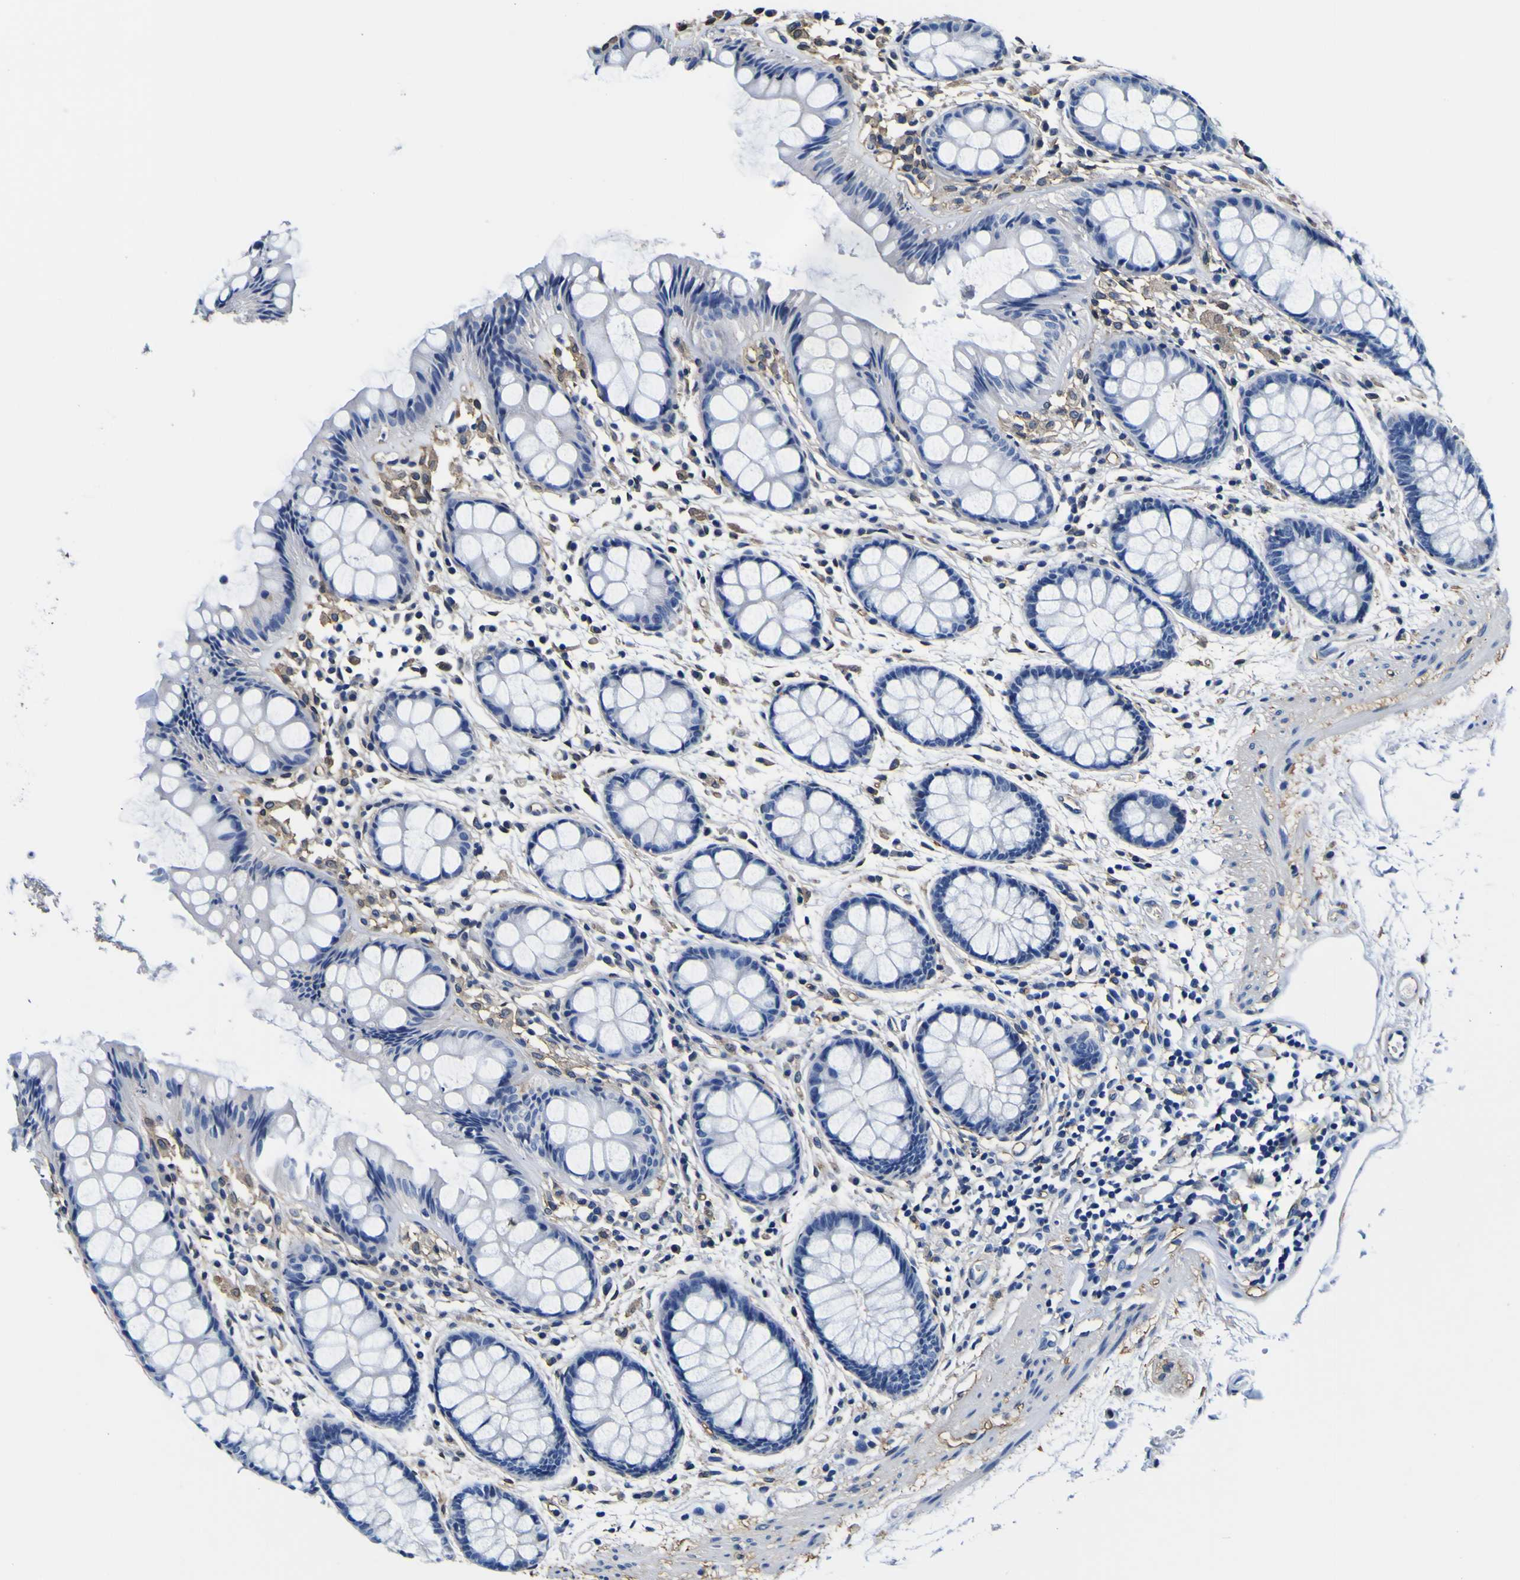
{"staining": {"intensity": "moderate", "quantity": "<25%", "location": "cytoplasmic/membranous"}, "tissue": "rectum", "cell_type": "Glandular cells", "image_type": "normal", "snomed": [{"axis": "morphology", "description": "Normal tissue, NOS"}, {"axis": "topography", "description": "Rectum"}], "caption": "A brown stain shows moderate cytoplasmic/membranous staining of a protein in glandular cells of normal human rectum.", "gene": "PXDN", "patient": {"sex": "female", "age": 66}}